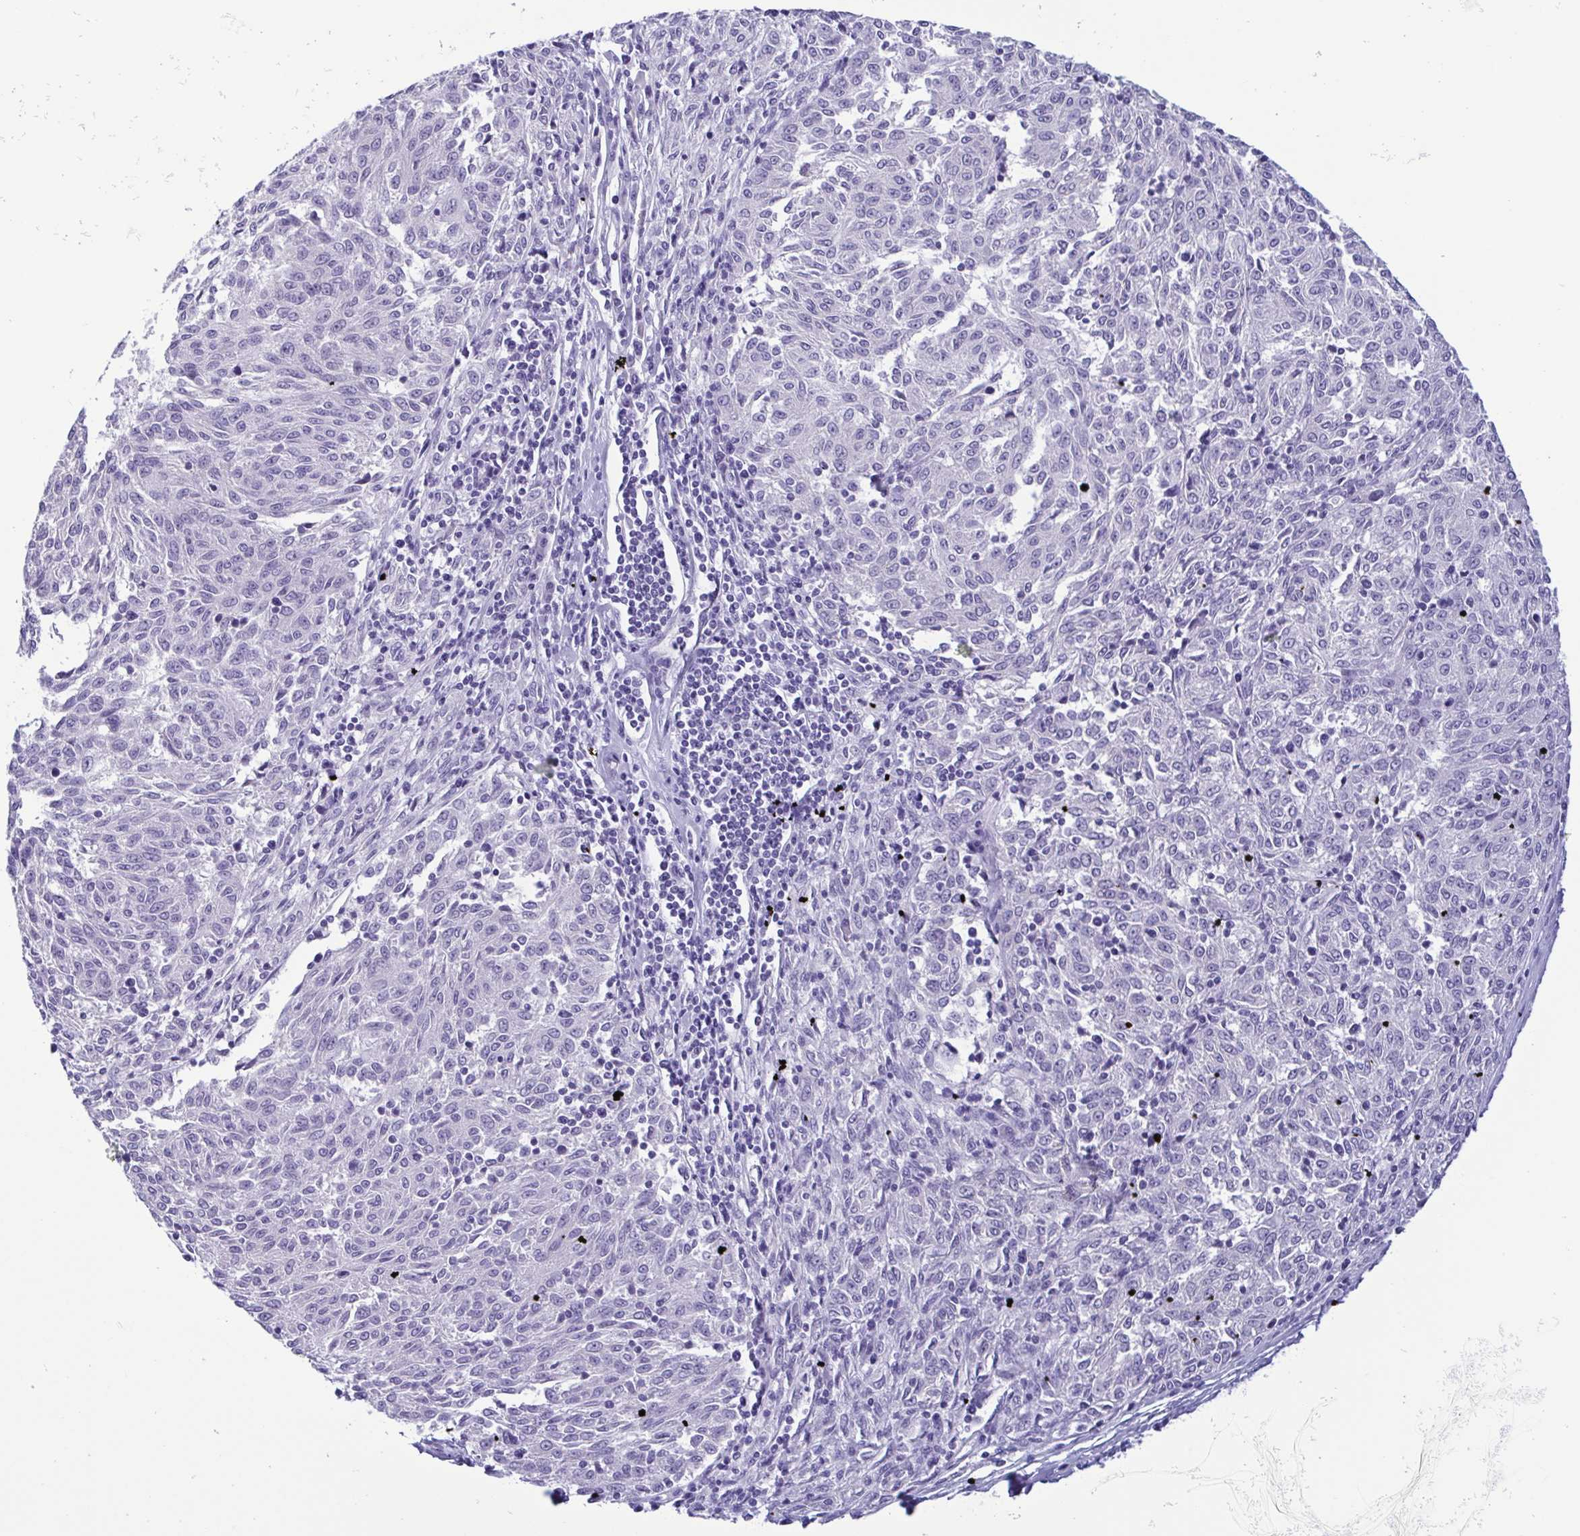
{"staining": {"intensity": "negative", "quantity": "none", "location": "none"}, "tissue": "melanoma", "cell_type": "Tumor cells", "image_type": "cancer", "snomed": [{"axis": "morphology", "description": "Malignant melanoma, NOS"}, {"axis": "topography", "description": "Skin"}], "caption": "Tumor cells show no significant protein positivity in melanoma.", "gene": "MYL7", "patient": {"sex": "female", "age": 72}}